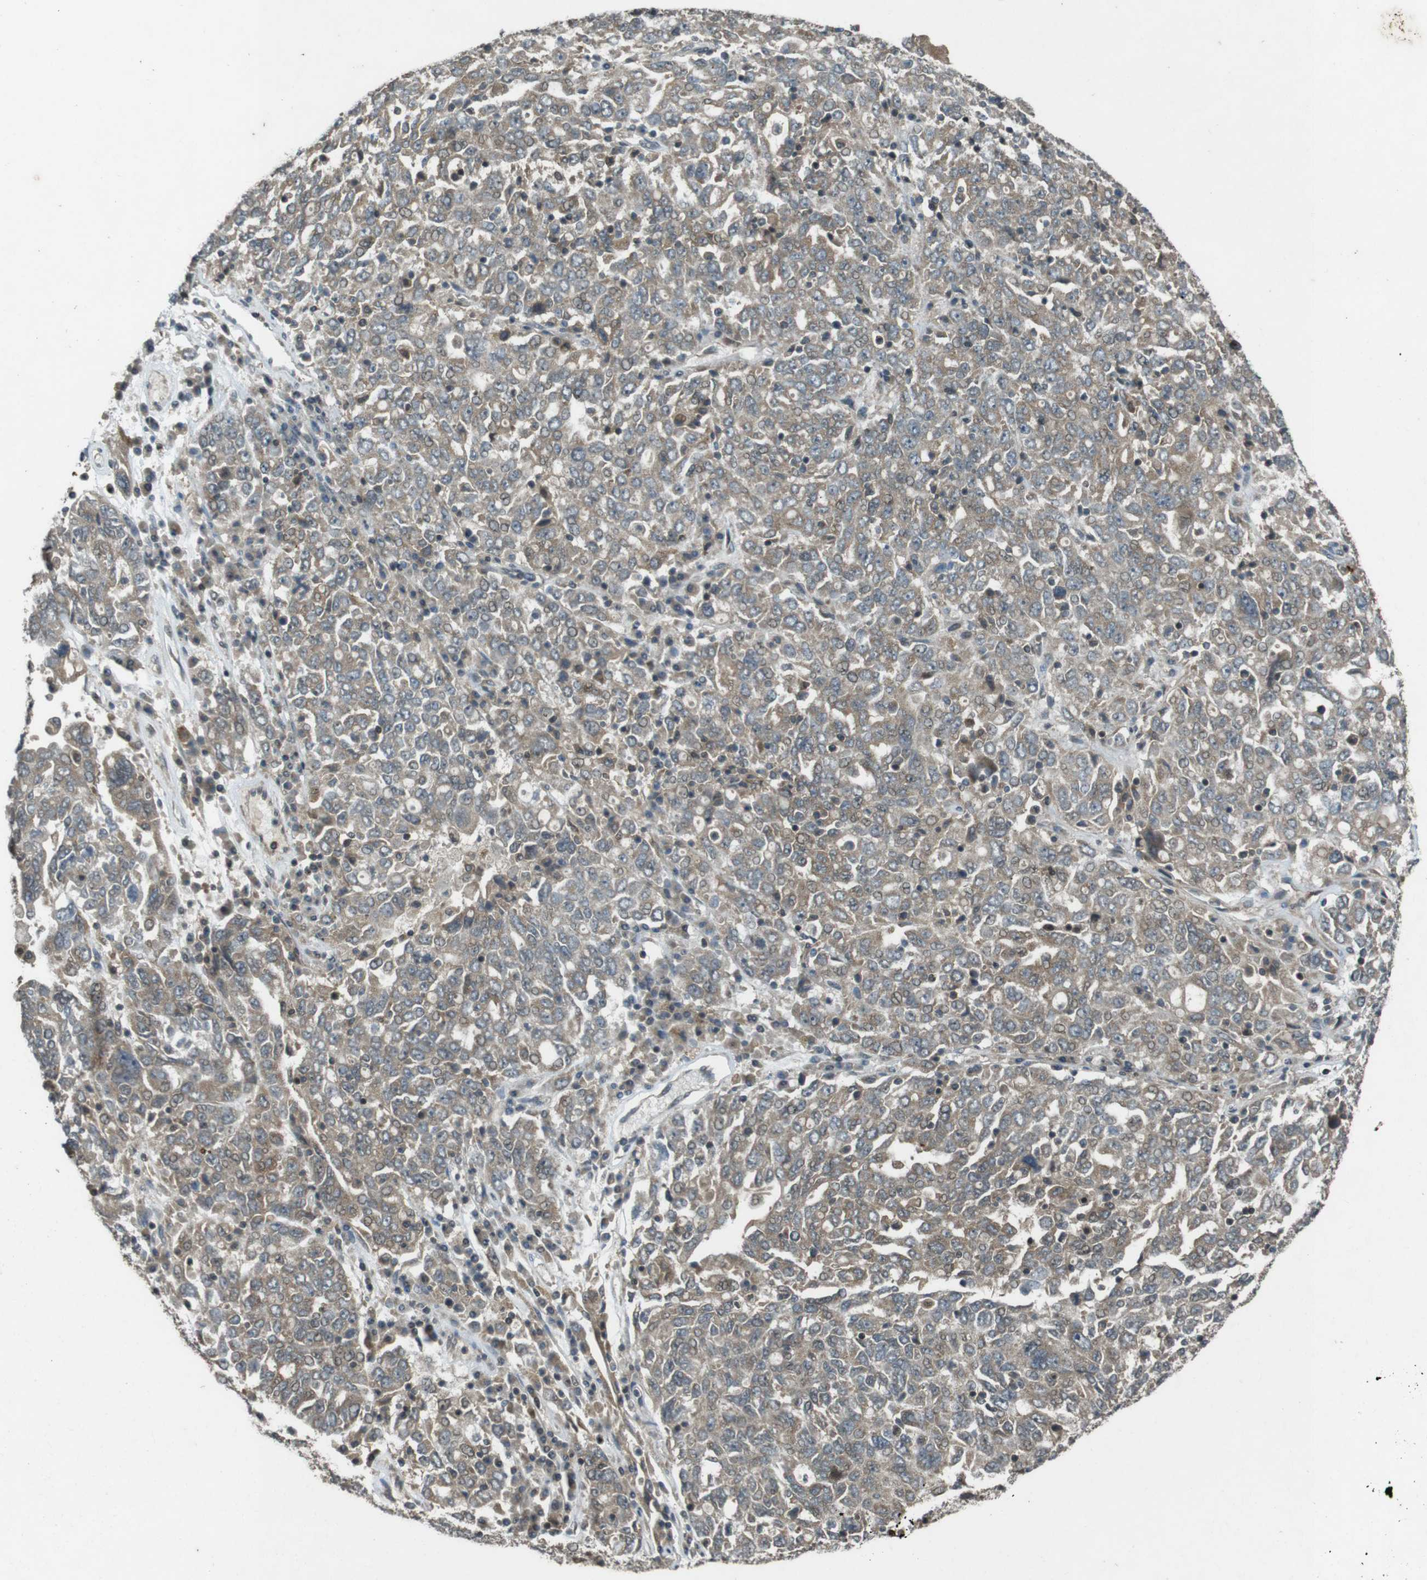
{"staining": {"intensity": "weak", "quantity": ">75%", "location": "cytoplasmic/membranous"}, "tissue": "ovarian cancer", "cell_type": "Tumor cells", "image_type": "cancer", "snomed": [{"axis": "morphology", "description": "Carcinoma, endometroid"}, {"axis": "topography", "description": "Ovary"}], "caption": "Ovarian endometroid carcinoma stained for a protein shows weak cytoplasmic/membranous positivity in tumor cells. The protein of interest is shown in brown color, while the nuclei are stained blue.", "gene": "ZYX", "patient": {"sex": "female", "age": 62}}